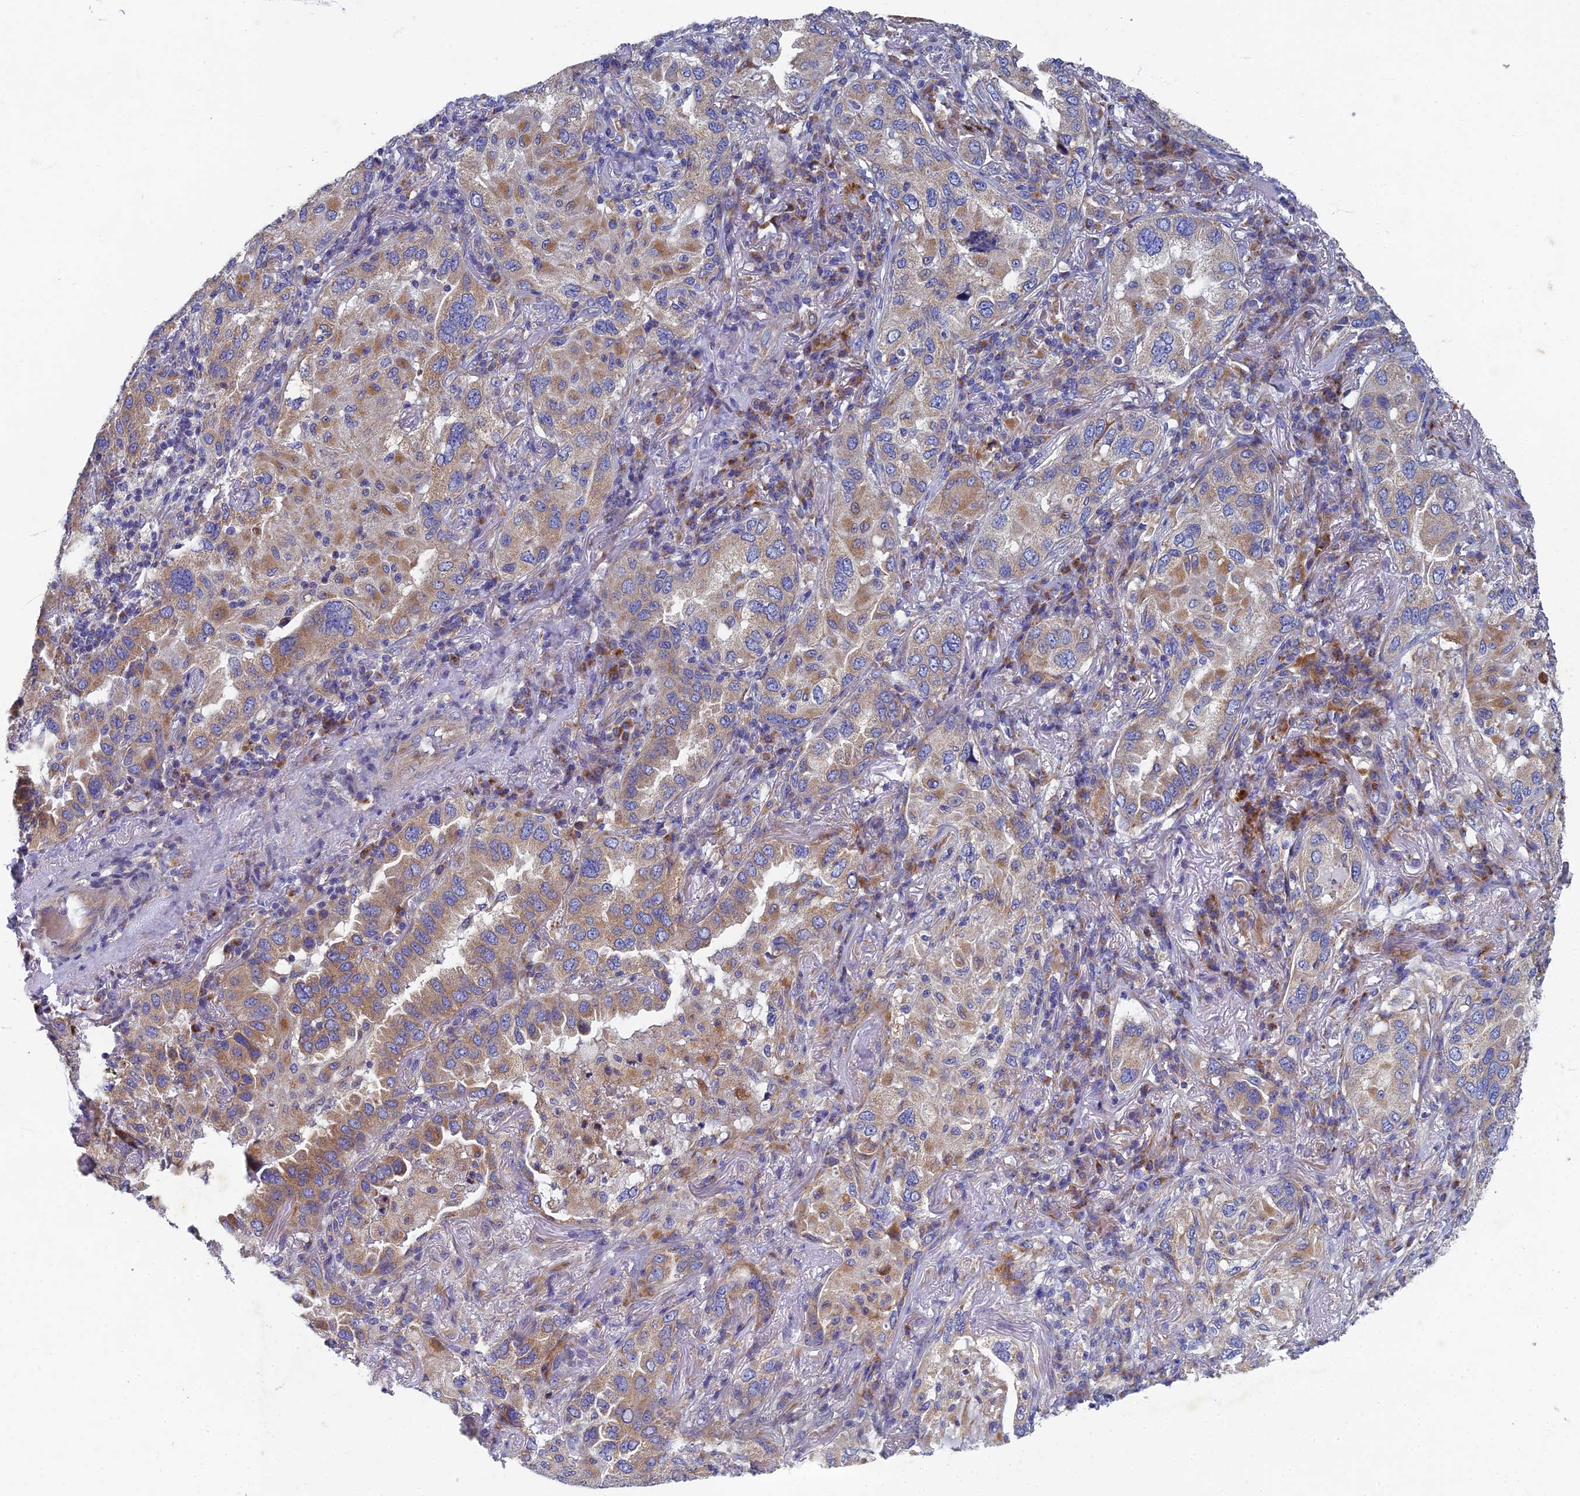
{"staining": {"intensity": "weak", "quantity": "25%-75%", "location": "cytoplasmic/membranous"}, "tissue": "lung cancer", "cell_type": "Tumor cells", "image_type": "cancer", "snomed": [{"axis": "morphology", "description": "Adenocarcinoma, NOS"}, {"axis": "topography", "description": "Lung"}], "caption": "IHC of lung cancer demonstrates low levels of weak cytoplasmic/membranous expression in approximately 25%-75% of tumor cells.", "gene": "RNASEK", "patient": {"sex": "female", "age": 69}}